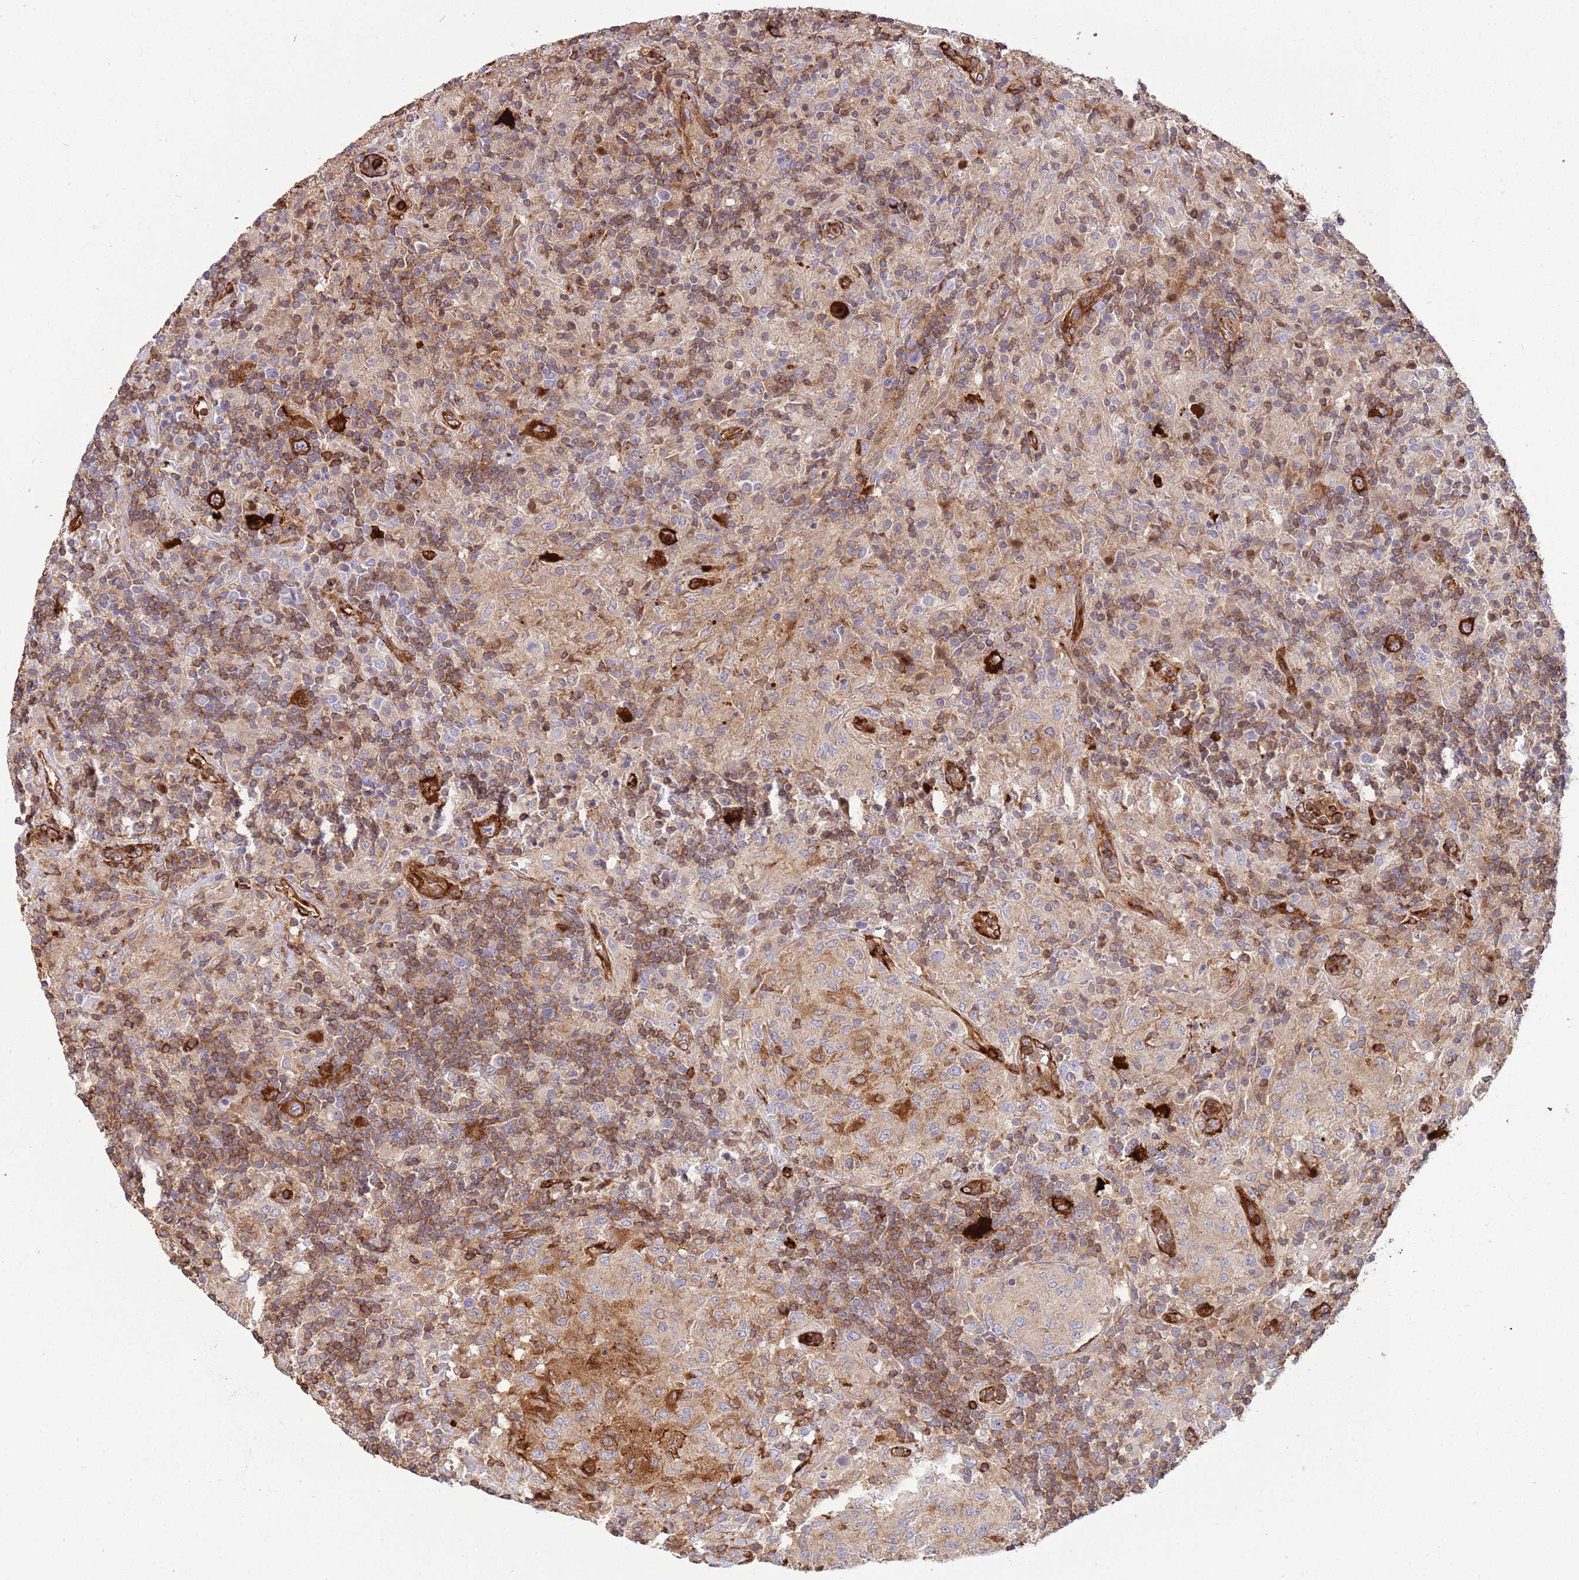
{"staining": {"intensity": "strong", "quantity": ">75%", "location": "cytoplasmic/membranous"}, "tissue": "lymphoma", "cell_type": "Tumor cells", "image_type": "cancer", "snomed": [{"axis": "morphology", "description": "Hodgkin's disease, NOS"}, {"axis": "topography", "description": "Lymph node"}], "caption": "DAB (3,3'-diaminobenzidine) immunohistochemical staining of Hodgkin's disease shows strong cytoplasmic/membranous protein positivity in about >75% of tumor cells.", "gene": "KBTBD7", "patient": {"sex": "male", "age": 70}}